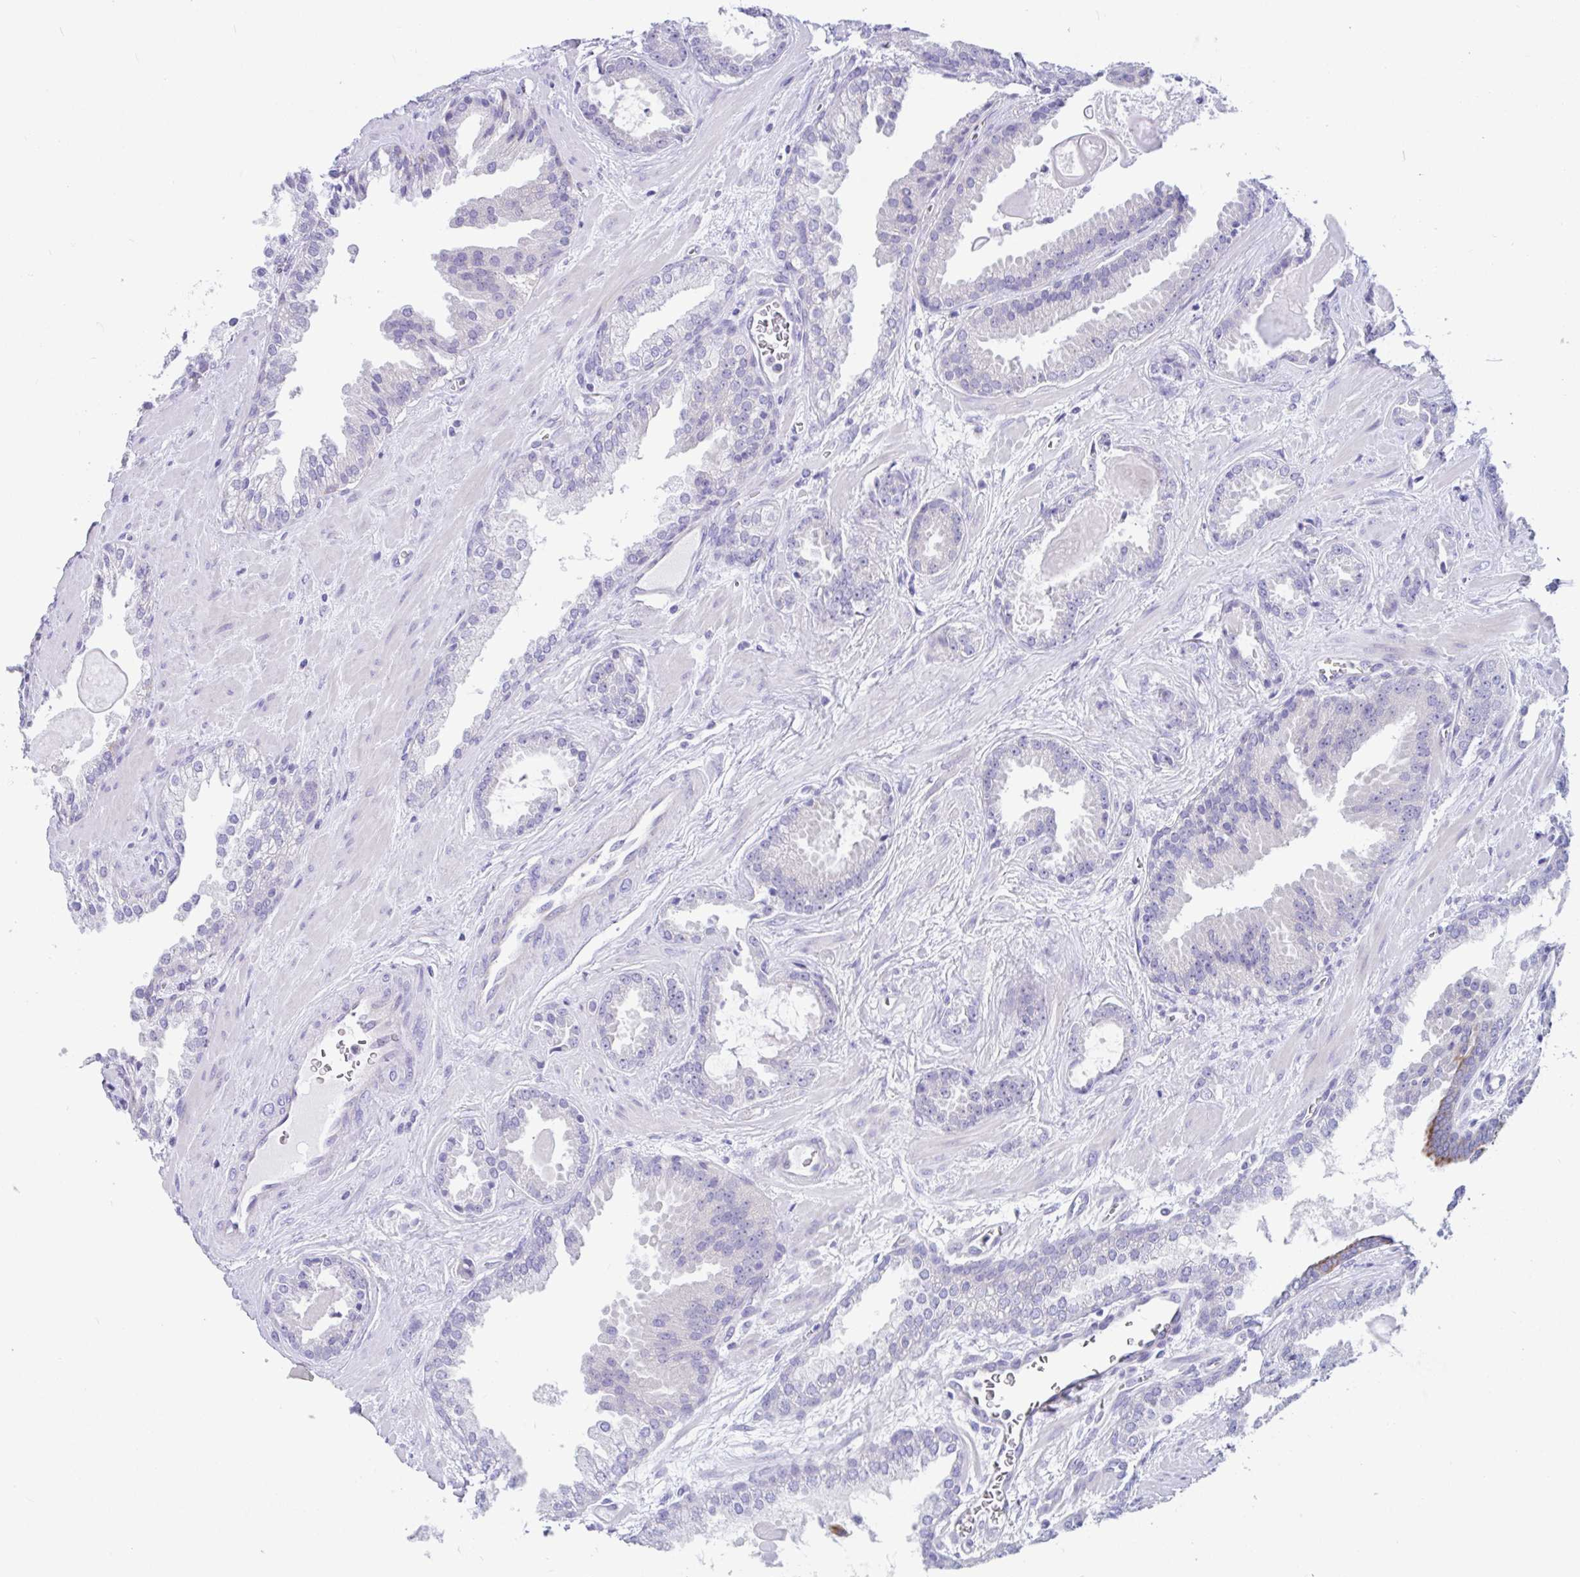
{"staining": {"intensity": "negative", "quantity": "none", "location": "none"}, "tissue": "prostate cancer", "cell_type": "Tumor cells", "image_type": "cancer", "snomed": [{"axis": "morphology", "description": "Adenocarcinoma, Low grade"}, {"axis": "topography", "description": "Prostate"}], "caption": "IHC micrograph of human prostate adenocarcinoma (low-grade) stained for a protein (brown), which demonstrates no expression in tumor cells. The staining was performed using DAB to visualize the protein expression in brown, while the nuclei were stained in blue with hematoxylin (Magnification: 20x).", "gene": "OR6N2", "patient": {"sex": "male", "age": 62}}